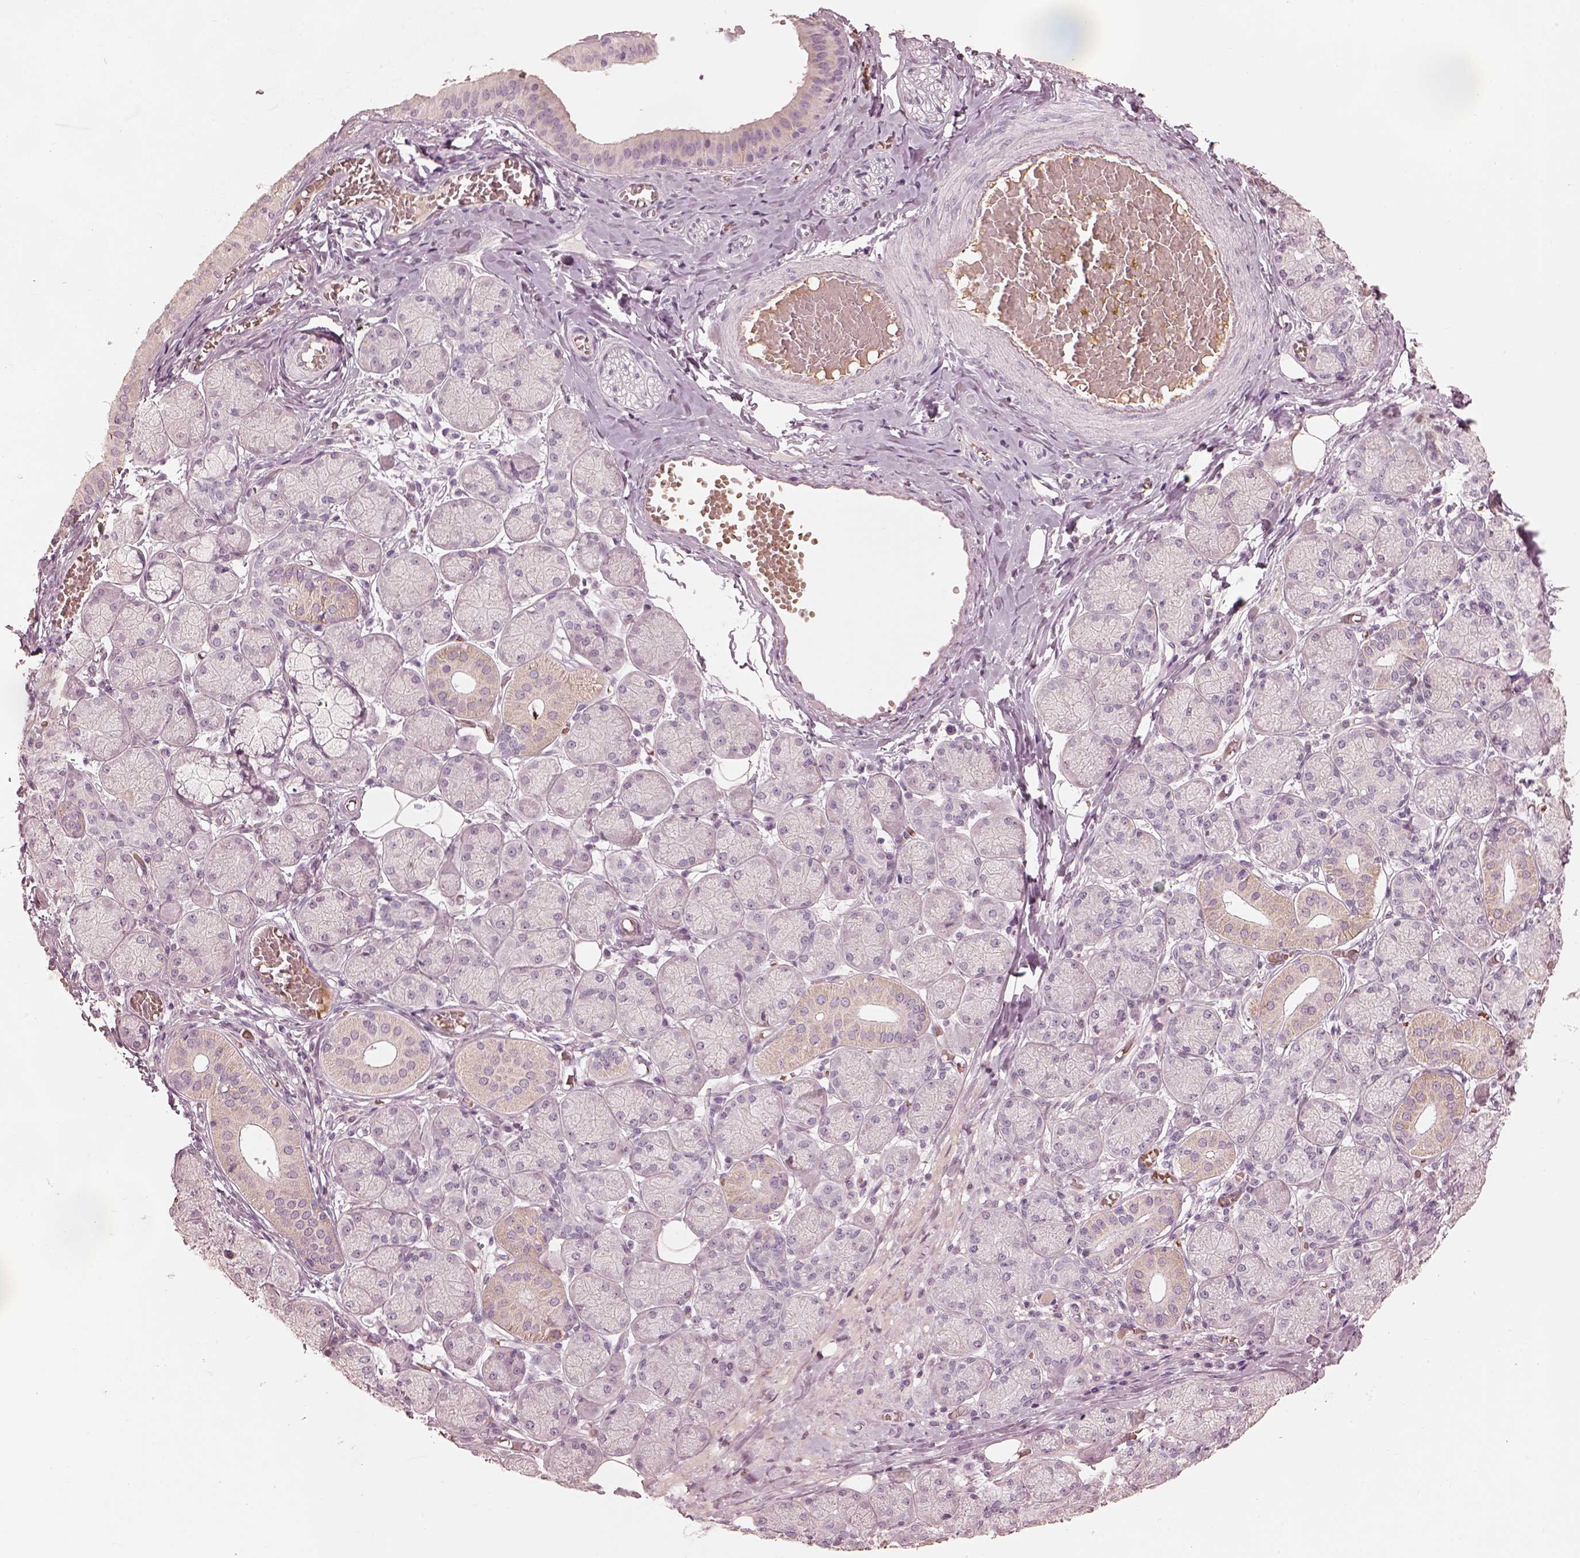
{"staining": {"intensity": "weak", "quantity": "<25%", "location": "cytoplasmic/membranous"}, "tissue": "salivary gland", "cell_type": "Glandular cells", "image_type": "normal", "snomed": [{"axis": "morphology", "description": "Normal tissue, NOS"}, {"axis": "topography", "description": "Salivary gland"}, {"axis": "topography", "description": "Peripheral nerve tissue"}], "caption": "An IHC image of benign salivary gland is shown. There is no staining in glandular cells of salivary gland. (Stains: DAB immunohistochemistry (IHC) with hematoxylin counter stain, Microscopy: brightfield microscopy at high magnification).", "gene": "ANKLE1", "patient": {"sex": "female", "age": 24}}